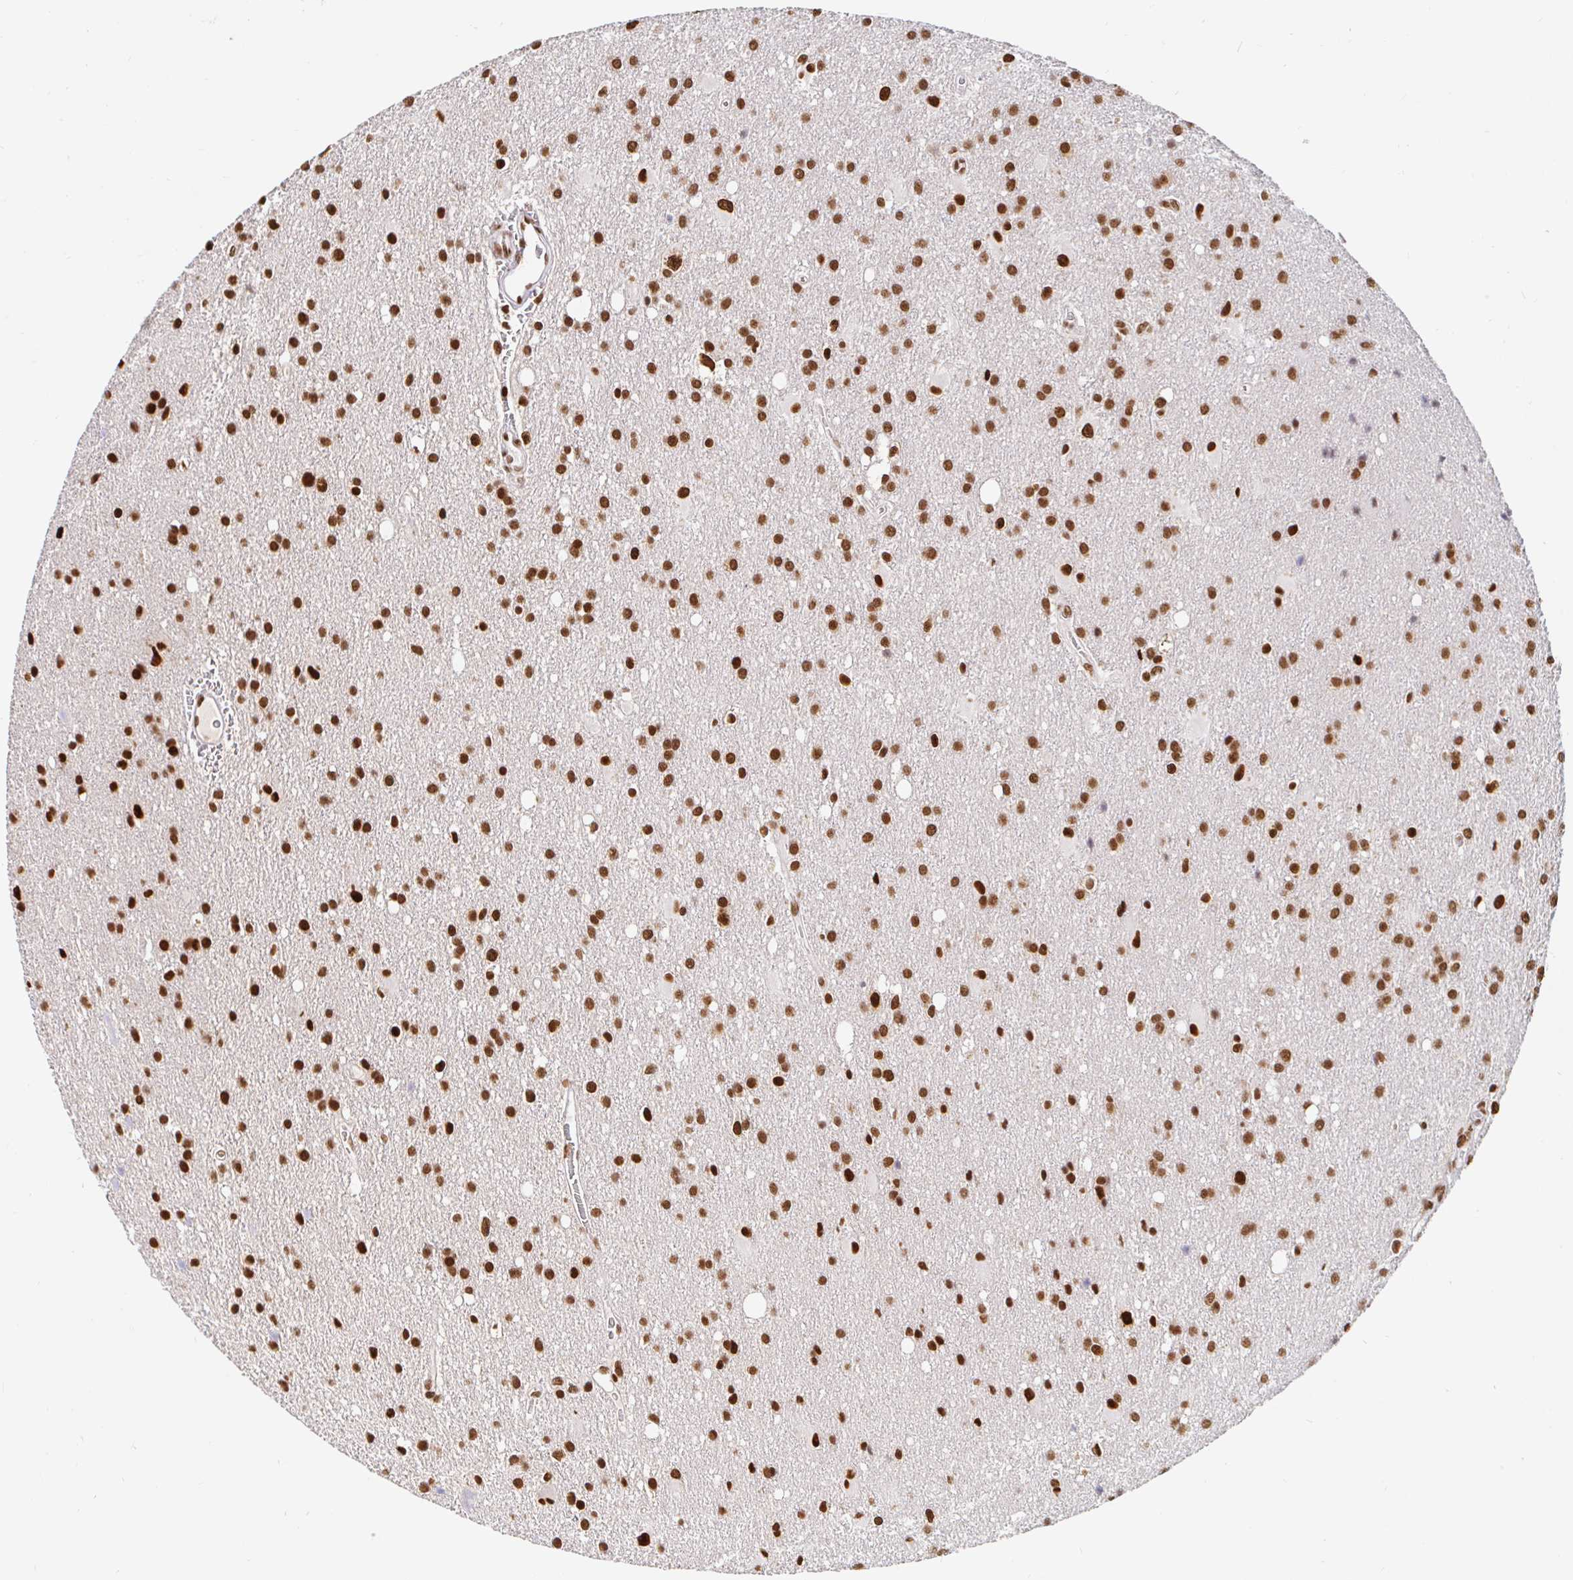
{"staining": {"intensity": "strong", "quantity": ">75%", "location": "nuclear"}, "tissue": "glioma", "cell_type": "Tumor cells", "image_type": "cancer", "snomed": [{"axis": "morphology", "description": "Glioma, malignant, Low grade"}, {"axis": "topography", "description": "Brain"}], "caption": "This is an image of IHC staining of malignant low-grade glioma, which shows strong positivity in the nuclear of tumor cells.", "gene": "RBMX", "patient": {"sex": "male", "age": 66}}